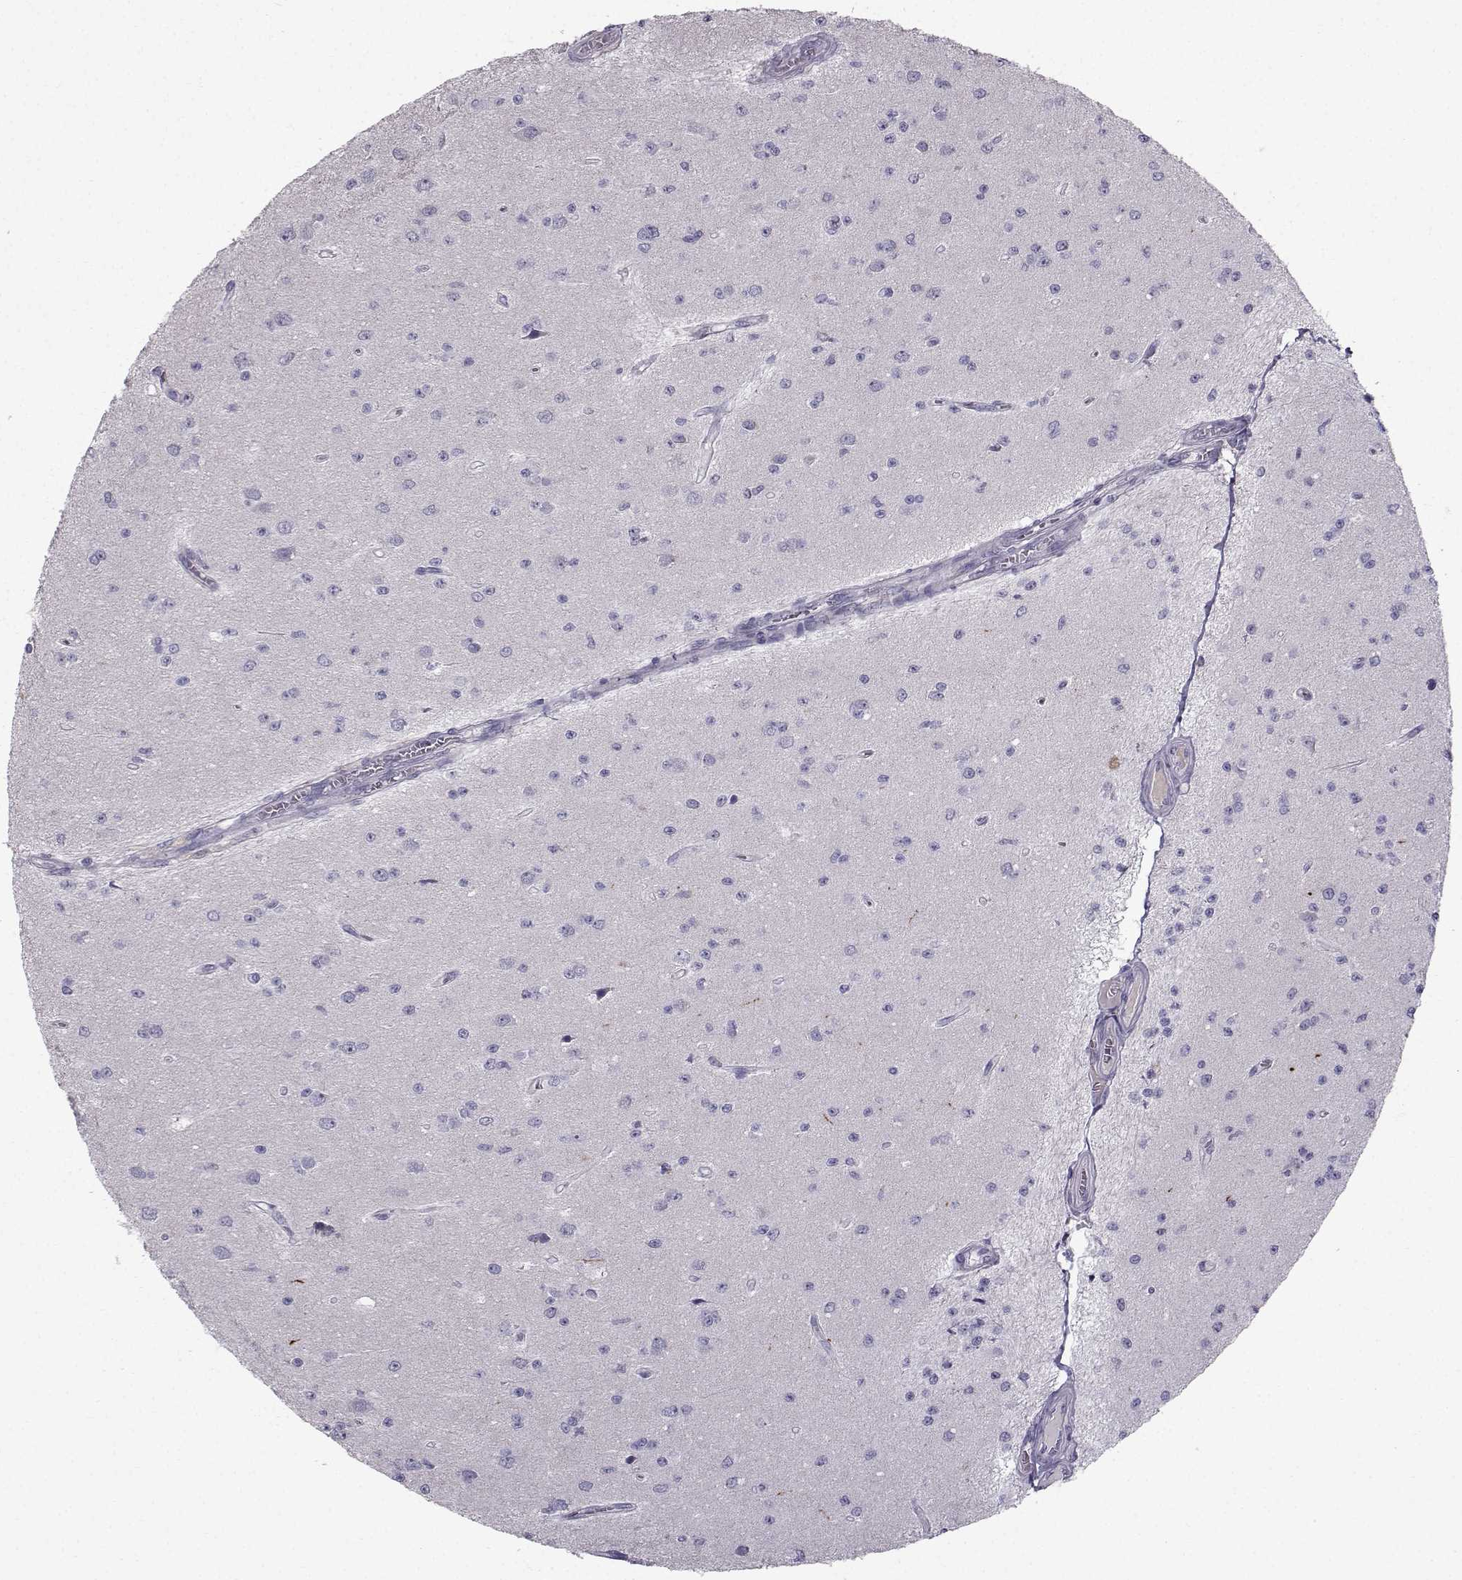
{"staining": {"intensity": "negative", "quantity": "none", "location": "none"}, "tissue": "glioma", "cell_type": "Tumor cells", "image_type": "cancer", "snomed": [{"axis": "morphology", "description": "Glioma, malignant, Low grade"}, {"axis": "topography", "description": "Brain"}], "caption": "Tumor cells are negative for brown protein staining in glioma. The staining is performed using DAB brown chromogen with nuclei counter-stained in using hematoxylin.", "gene": "CALCR", "patient": {"sex": "female", "age": 45}}